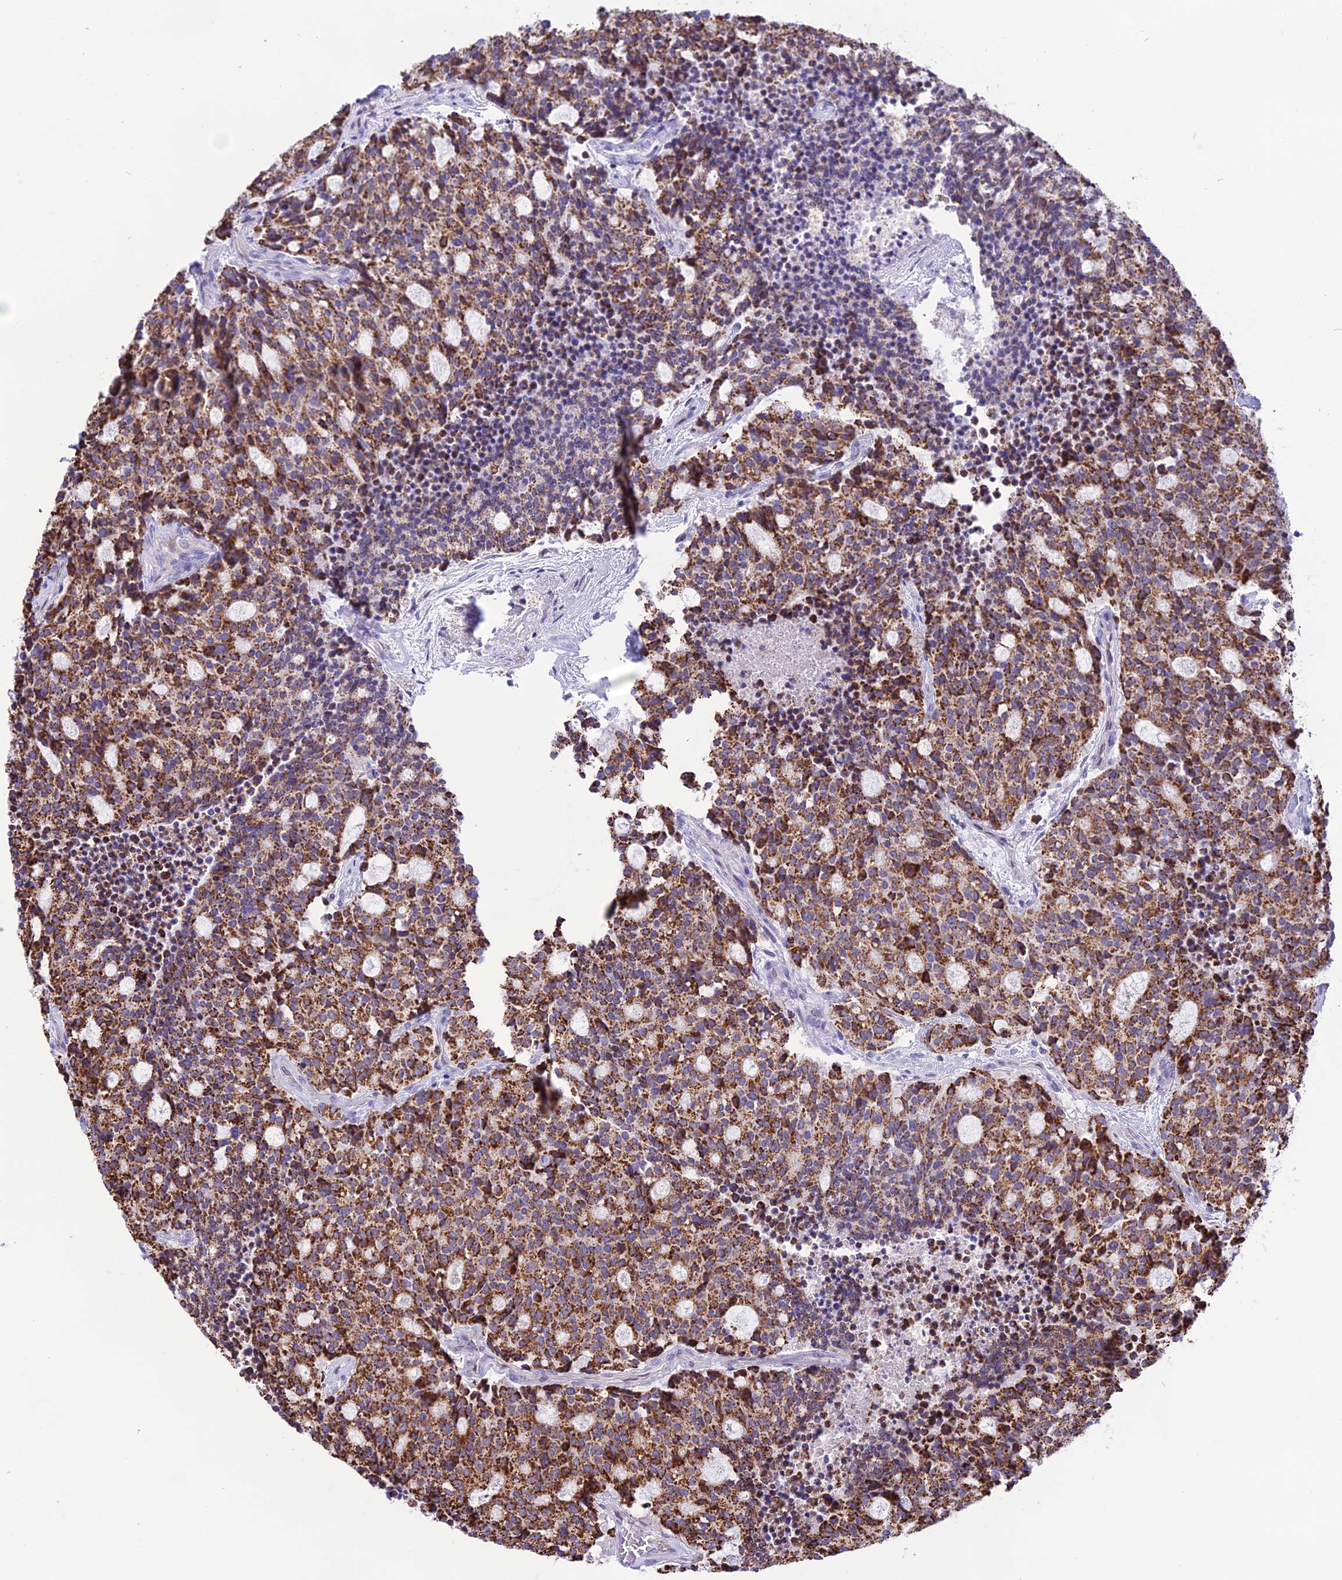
{"staining": {"intensity": "moderate", "quantity": ">75%", "location": "cytoplasmic/membranous"}, "tissue": "carcinoid", "cell_type": "Tumor cells", "image_type": "cancer", "snomed": [{"axis": "morphology", "description": "Carcinoid, malignant, NOS"}, {"axis": "topography", "description": "Pancreas"}], "caption": "Immunohistochemistry image of carcinoid stained for a protein (brown), which shows medium levels of moderate cytoplasmic/membranous expression in about >75% of tumor cells.", "gene": "DOC2B", "patient": {"sex": "female", "age": 54}}